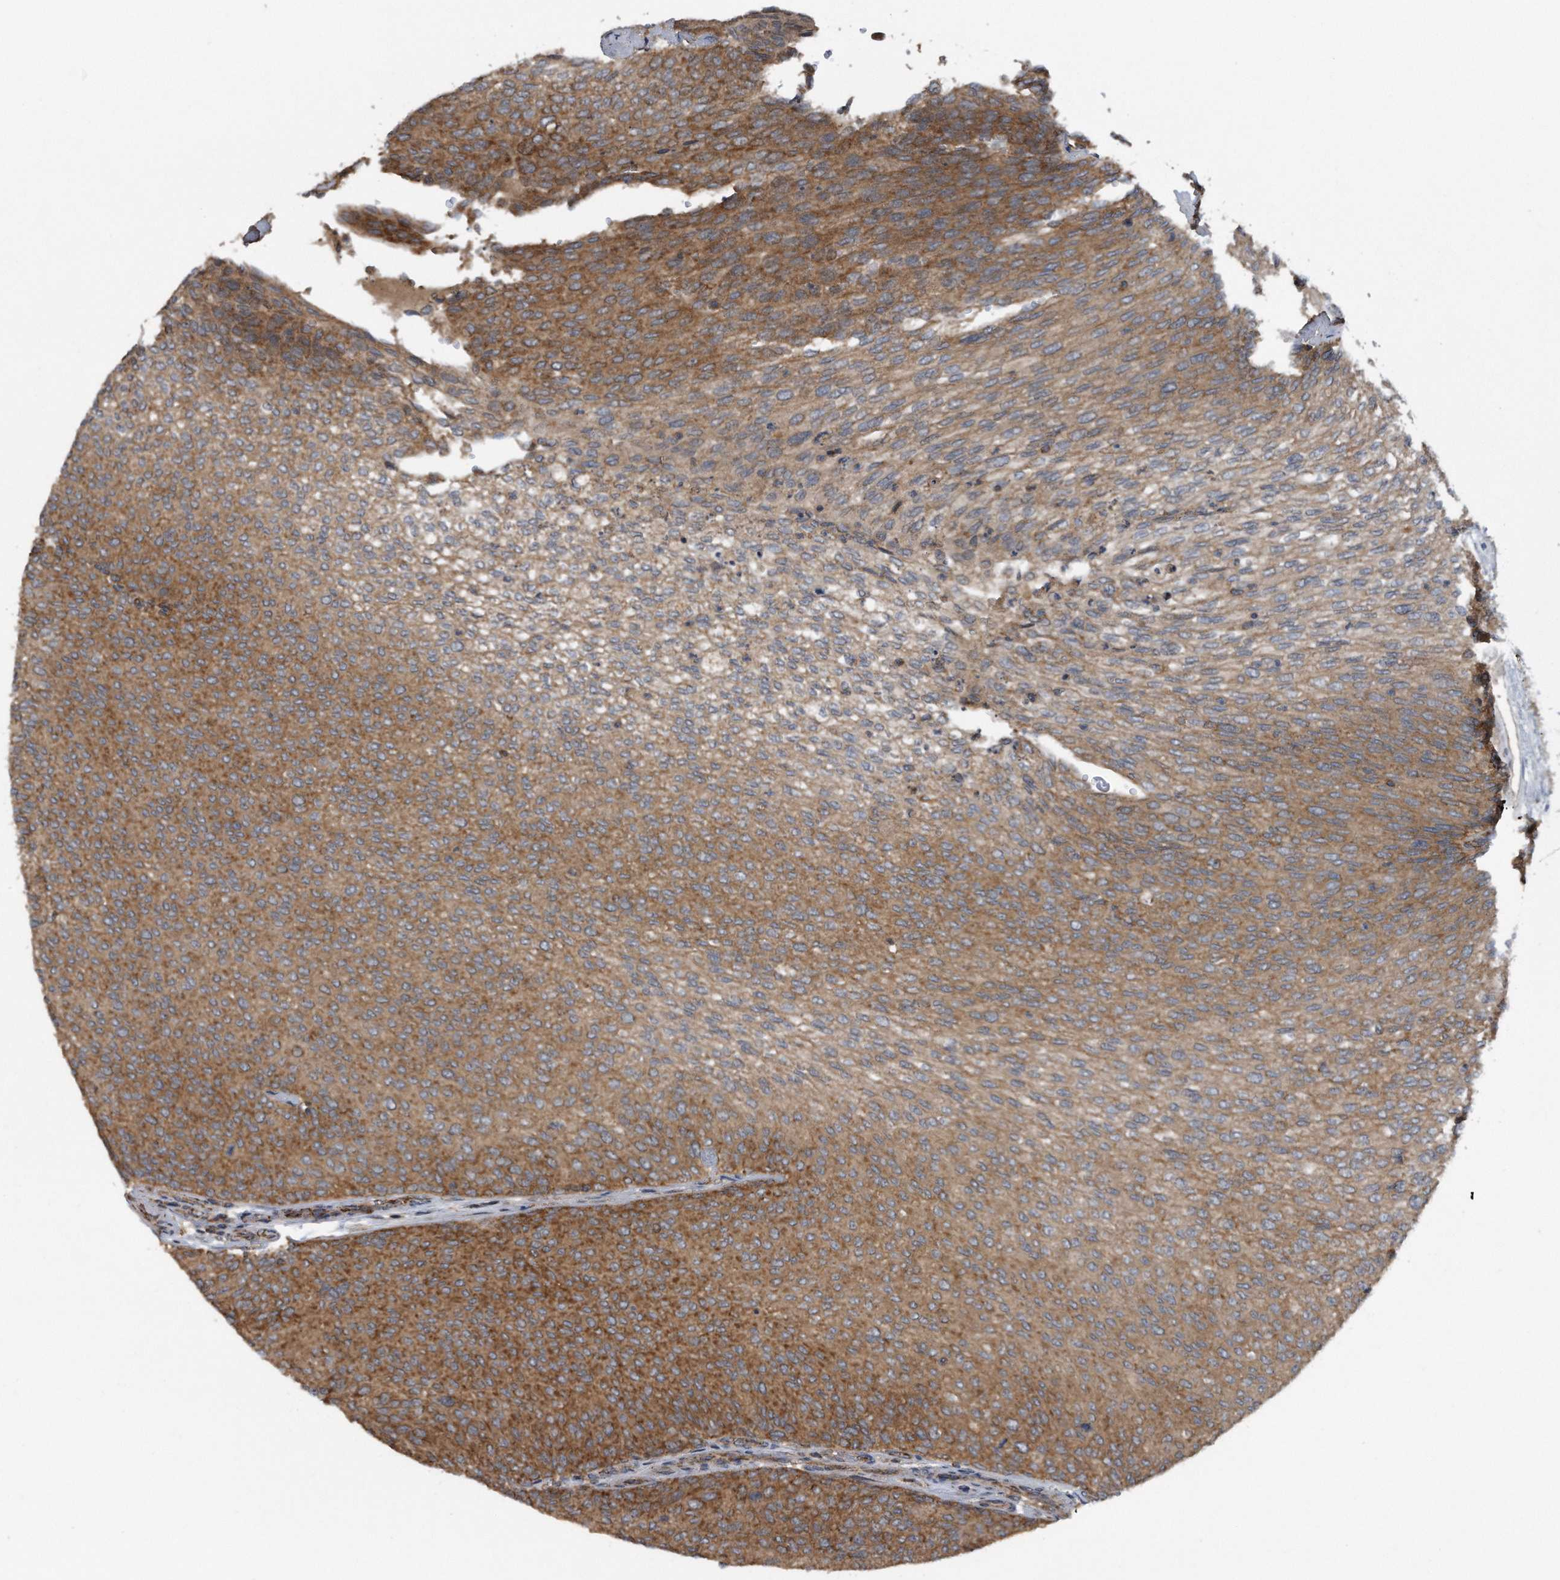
{"staining": {"intensity": "moderate", "quantity": ">75%", "location": "cytoplasmic/membranous"}, "tissue": "urothelial cancer", "cell_type": "Tumor cells", "image_type": "cancer", "snomed": [{"axis": "morphology", "description": "Urothelial carcinoma, Low grade"}, {"axis": "topography", "description": "Urinary bladder"}], "caption": "There is medium levels of moderate cytoplasmic/membranous positivity in tumor cells of urothelial carcinoma (low-grade), as demonstrated by immunohistochemical staining (brown color).", "gene": "ALPK2", "patient": {"sex": "female", "age": 79}}